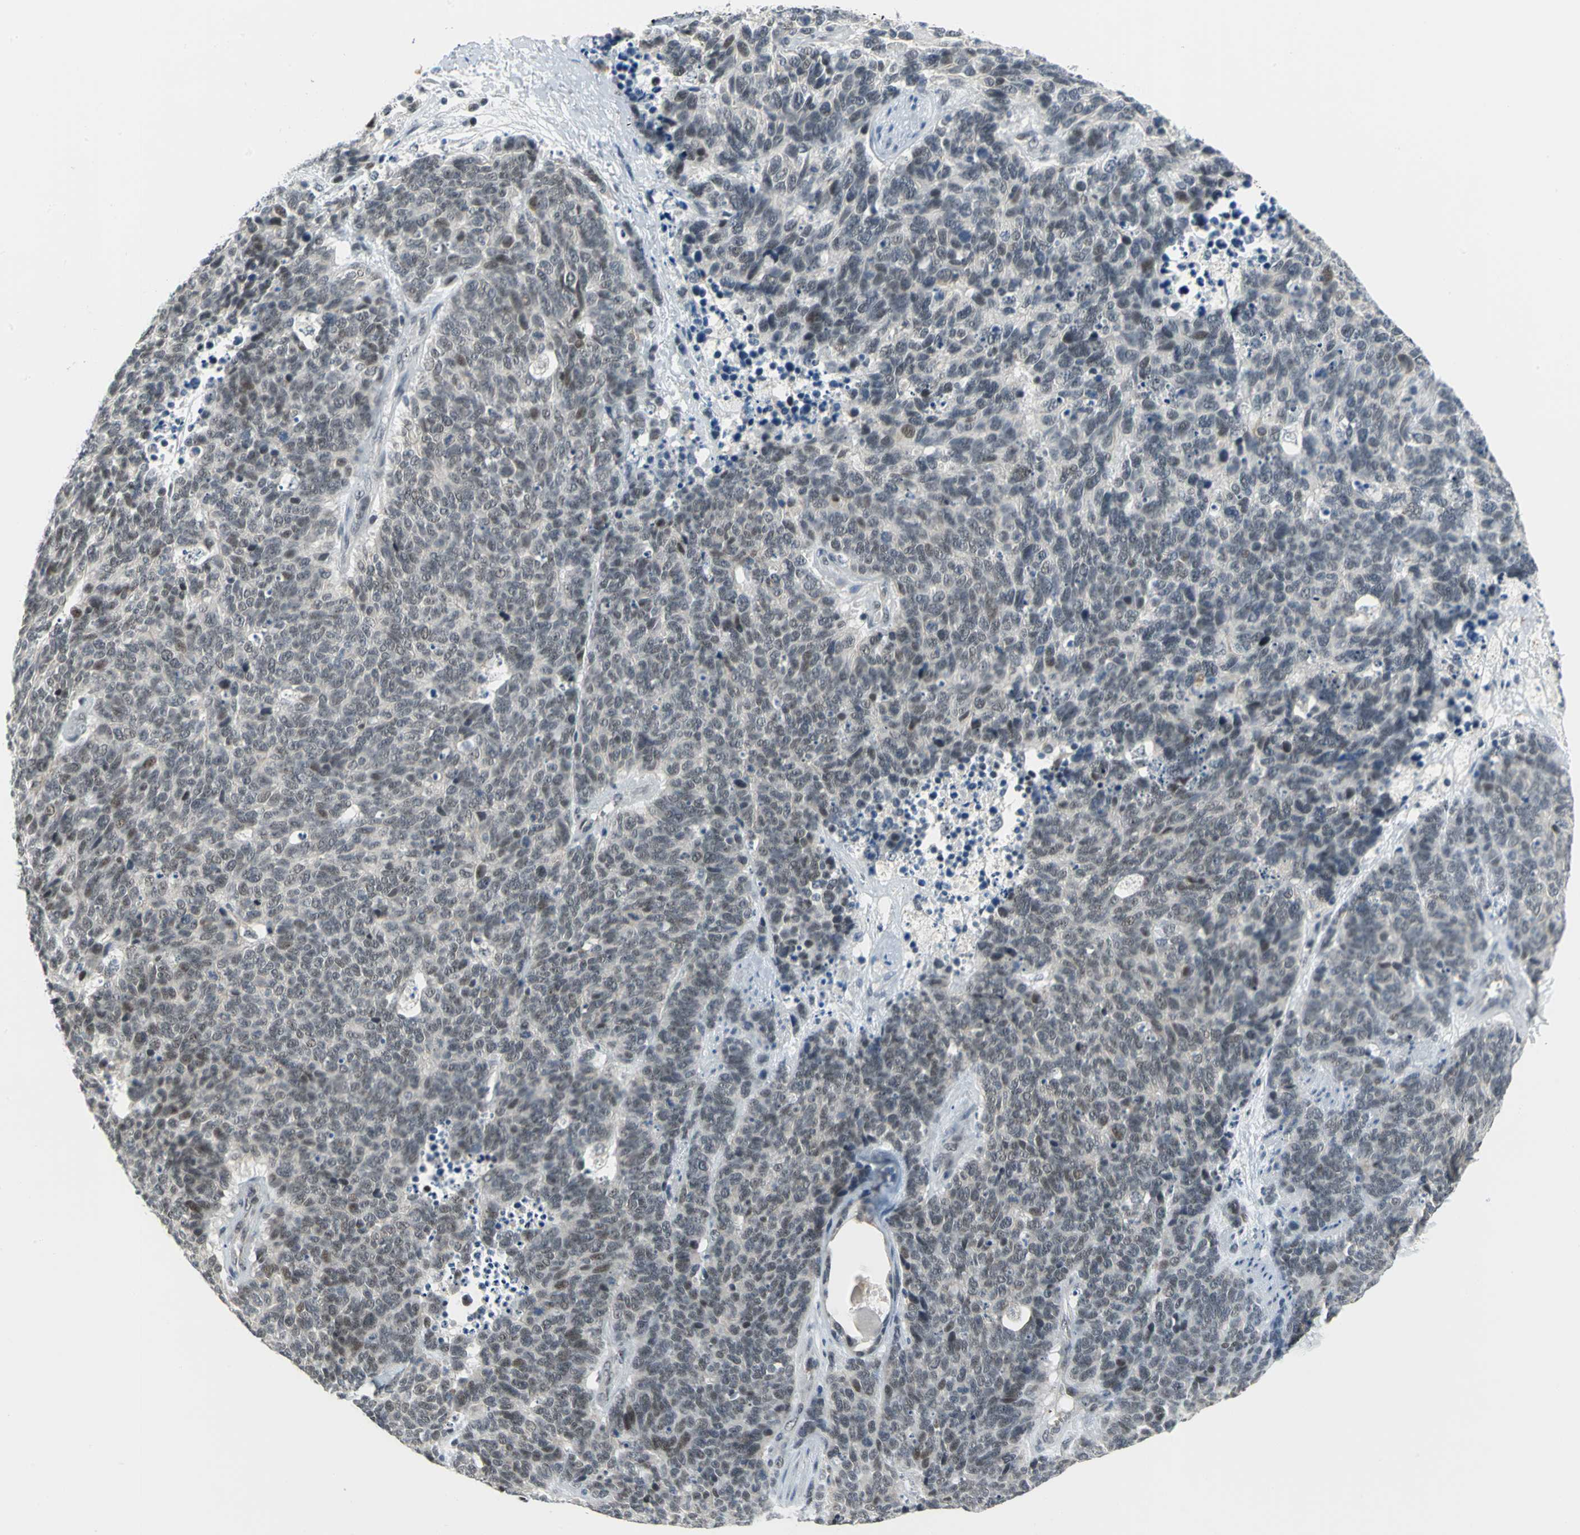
{"staining": {"intensity": "moderate", "quantity": "25%-75%", "location": "nuclear"}, "tissue": "lung cancer", "cell_type": "Tumor cells", "image_type": "cancer", "snomed": [{"axis": "morphology", "description": "Neoplasm, malignant, NOS"}, {"axis": "topography", "description": "Lung"}], "caption": "Tumor cells show medium levels of moderate nuclear staining in approximately 25%-75% of cells in neoplasm (malignant) (lung). Immunohistochemistry stains the protein in brown and the nuclei are stained blue.", "gene": "GLI3", "patient": {"sex": "female", "age": 58}}